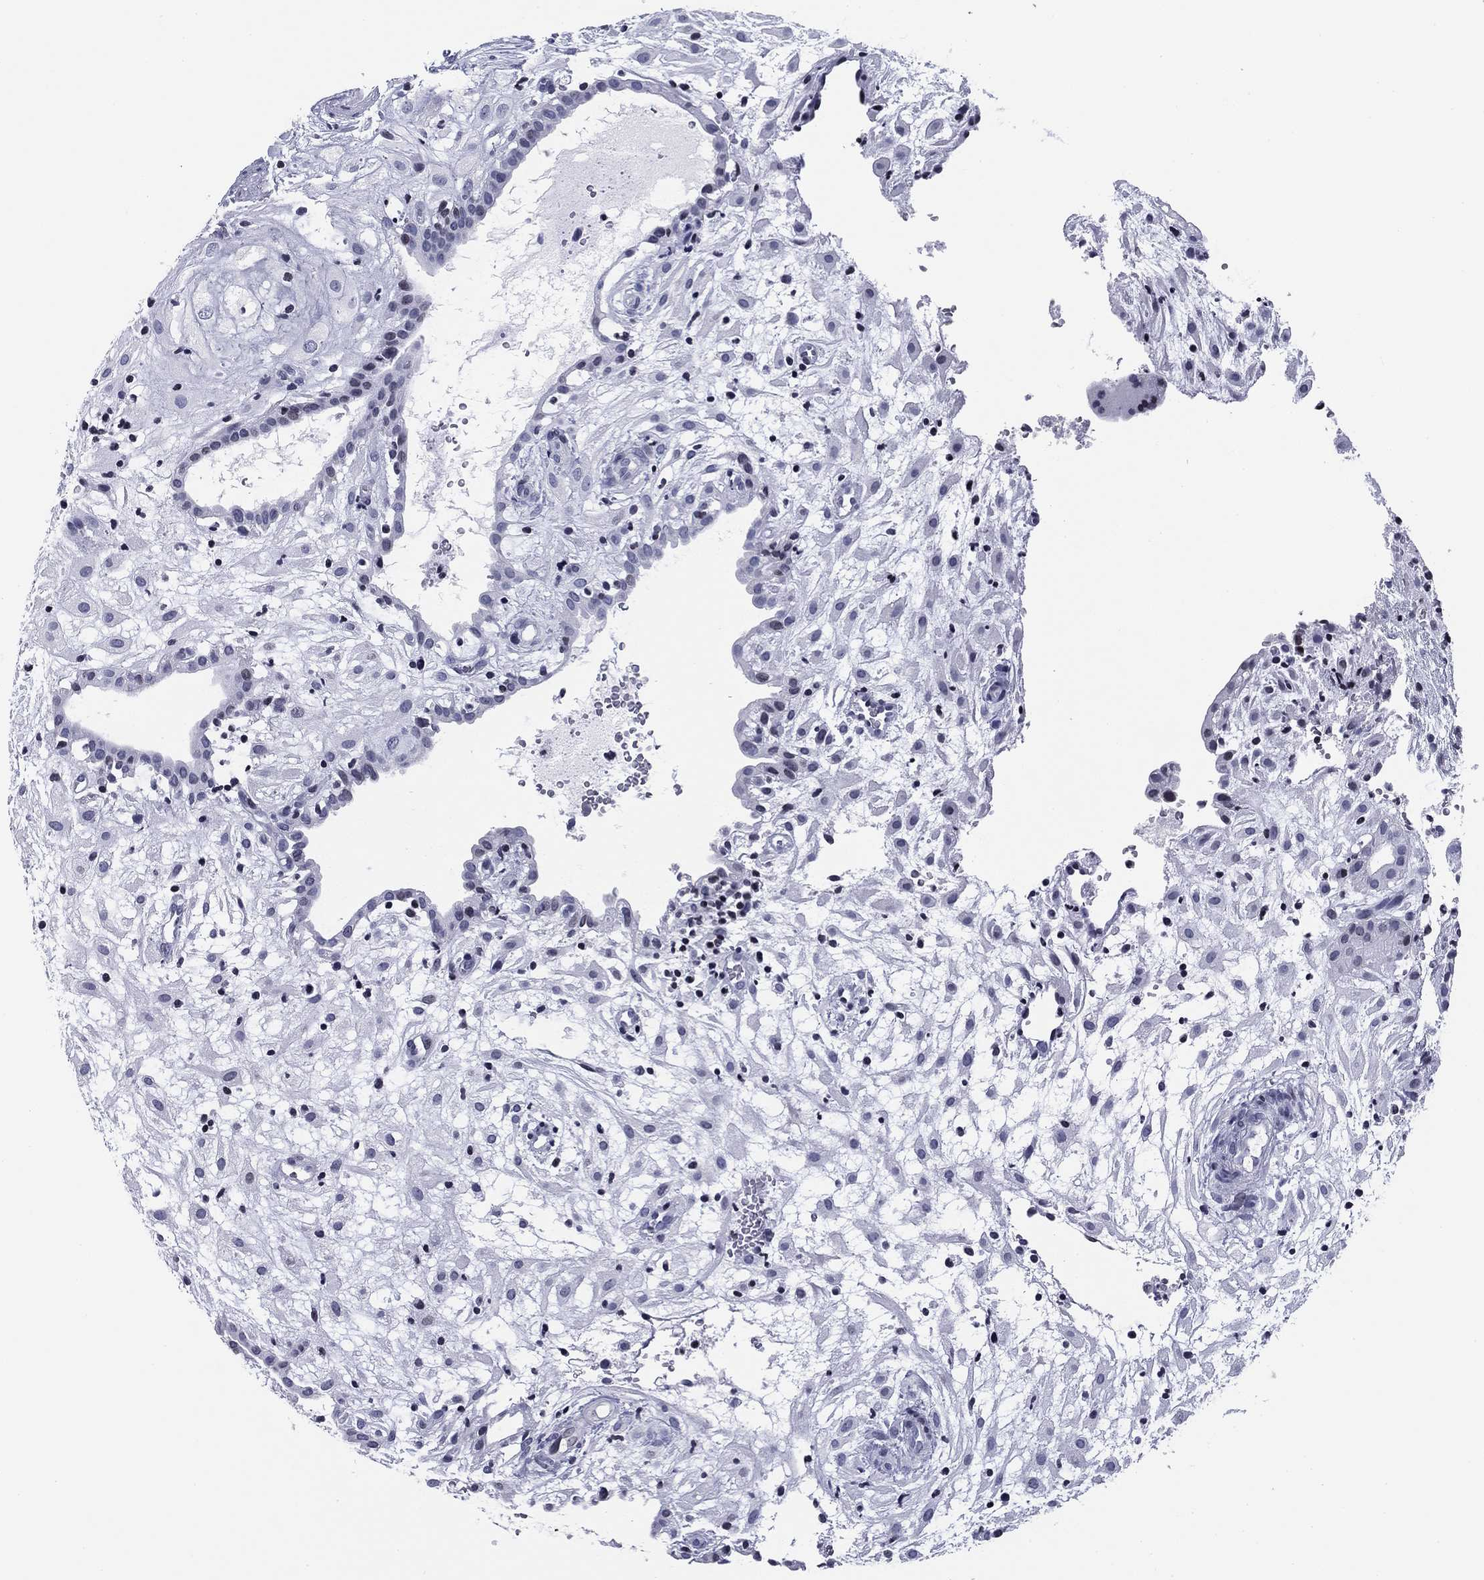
{"staining": {"intensity": "negative", "quantity": "none", "location": "none"}, "tissue": "placenta", "cell_type": "Decidual cells", "image_type": "normal", "snomed": [{"axis": "morphology", "description": "Normal tissue, NOS"}, {"axis": "topography", "description": "Placenta"}], "caption": "DAB immunohistochemical staining of normal human placenta exhibits no significant staining in decidual cells. (DAB IHC, high magnification).", "gene": "CCDC144A", "patient": {"sex": "female", "age": 24}}